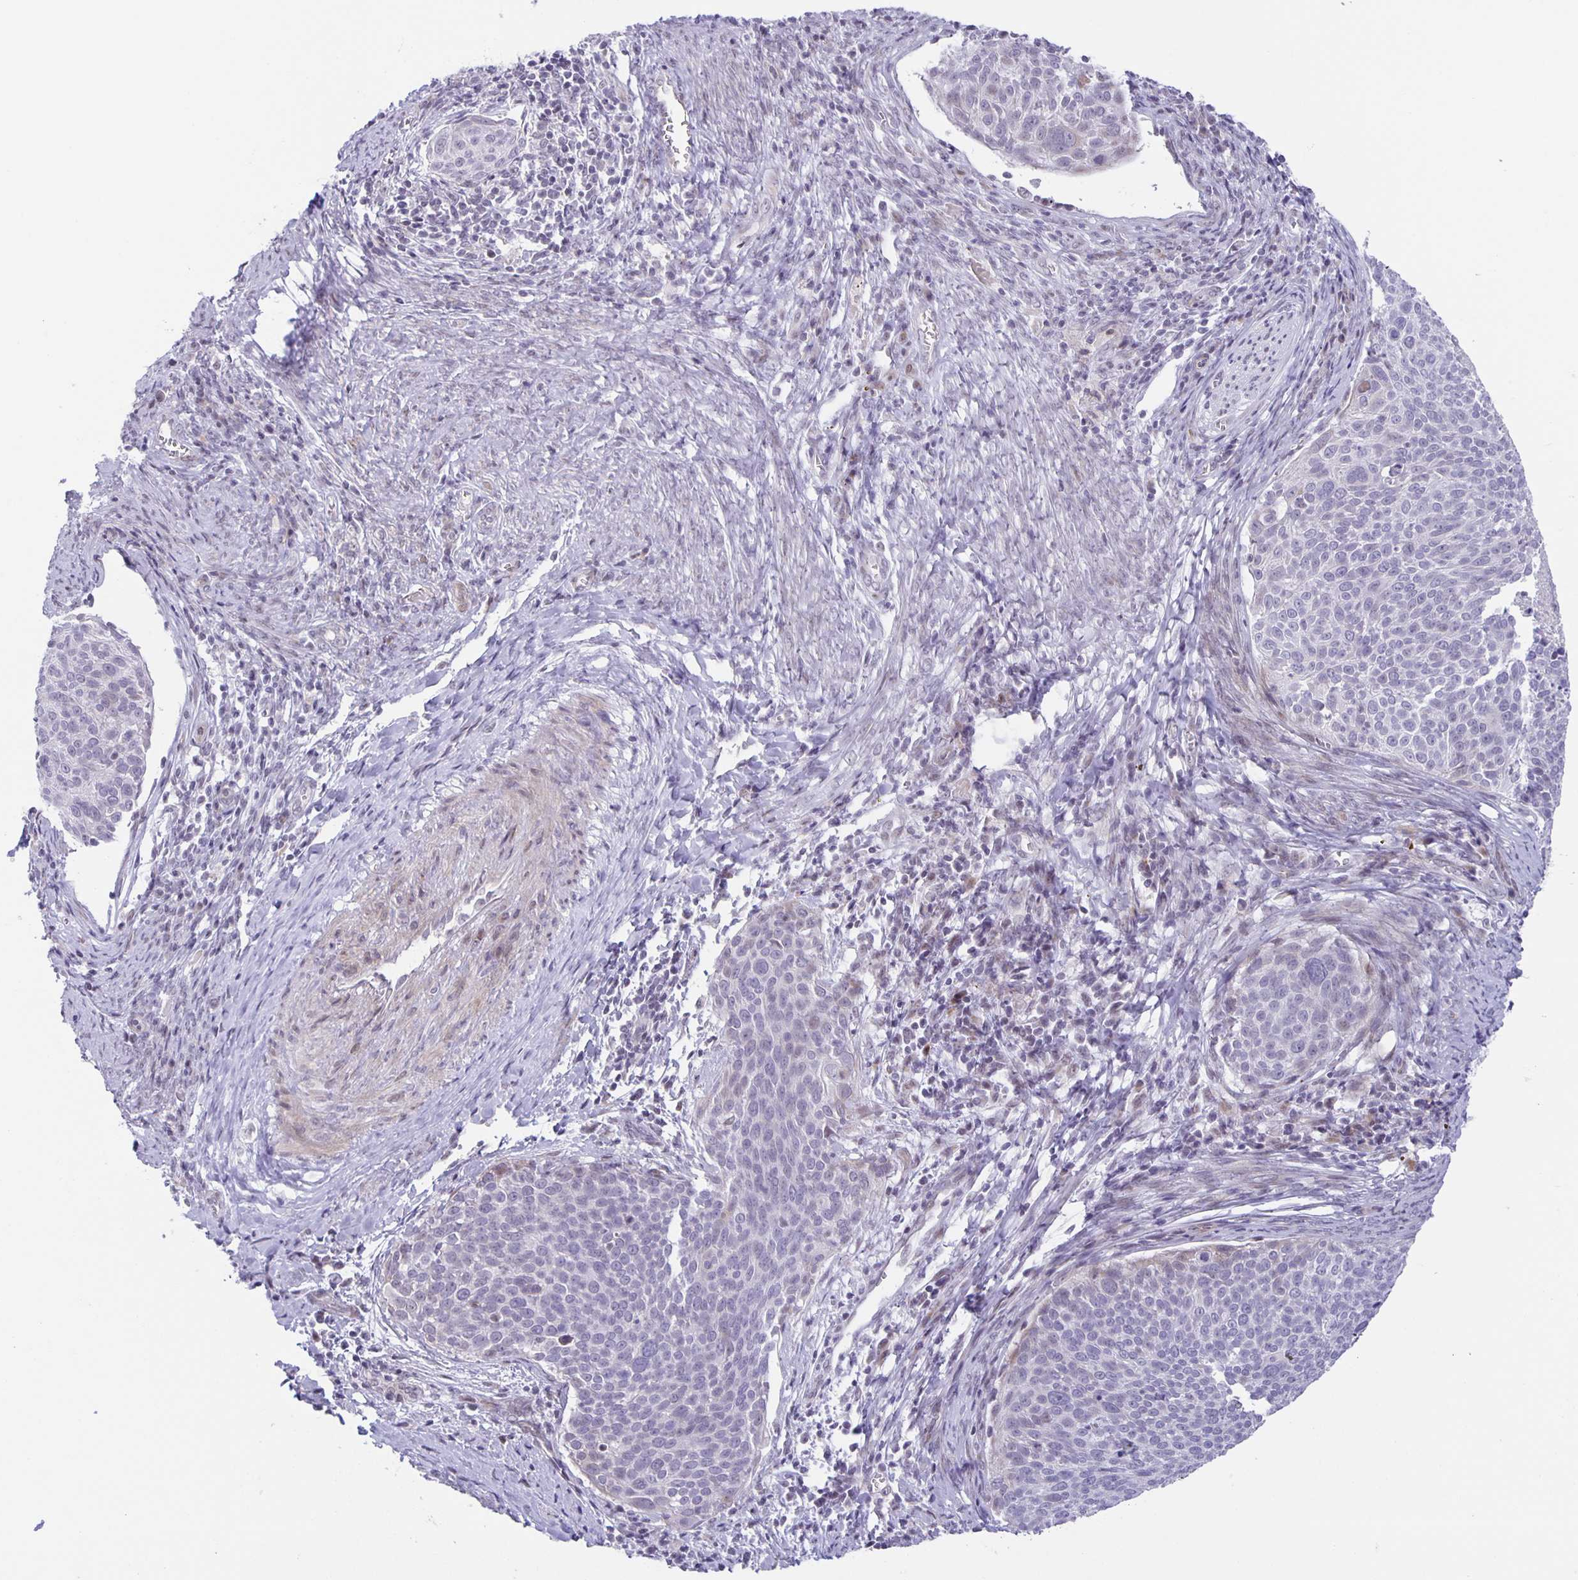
{"staining": {"intensity": "negative", "quantity": "none", "location": "none"}, "tissue": "cervical cancer", "cell_type": "Tumor cells", "image_type": "cancer", "snomed": [{"axis": "morphology", "description": "Squamous cell carcinoma, NOS"}, {"axis": "topography", "description": "Cervix"}], "caption": "The histopathology image reveals no staining of tumor cells in cervical cancer (squamous cell carcinoma). (DAB (3,3'-diaminobenzidine) immunohistochemistry (IHC) with hematoxylin counter stain).", "gene": "PHRF1", "patient": {"sex": "female", "age": 39}}